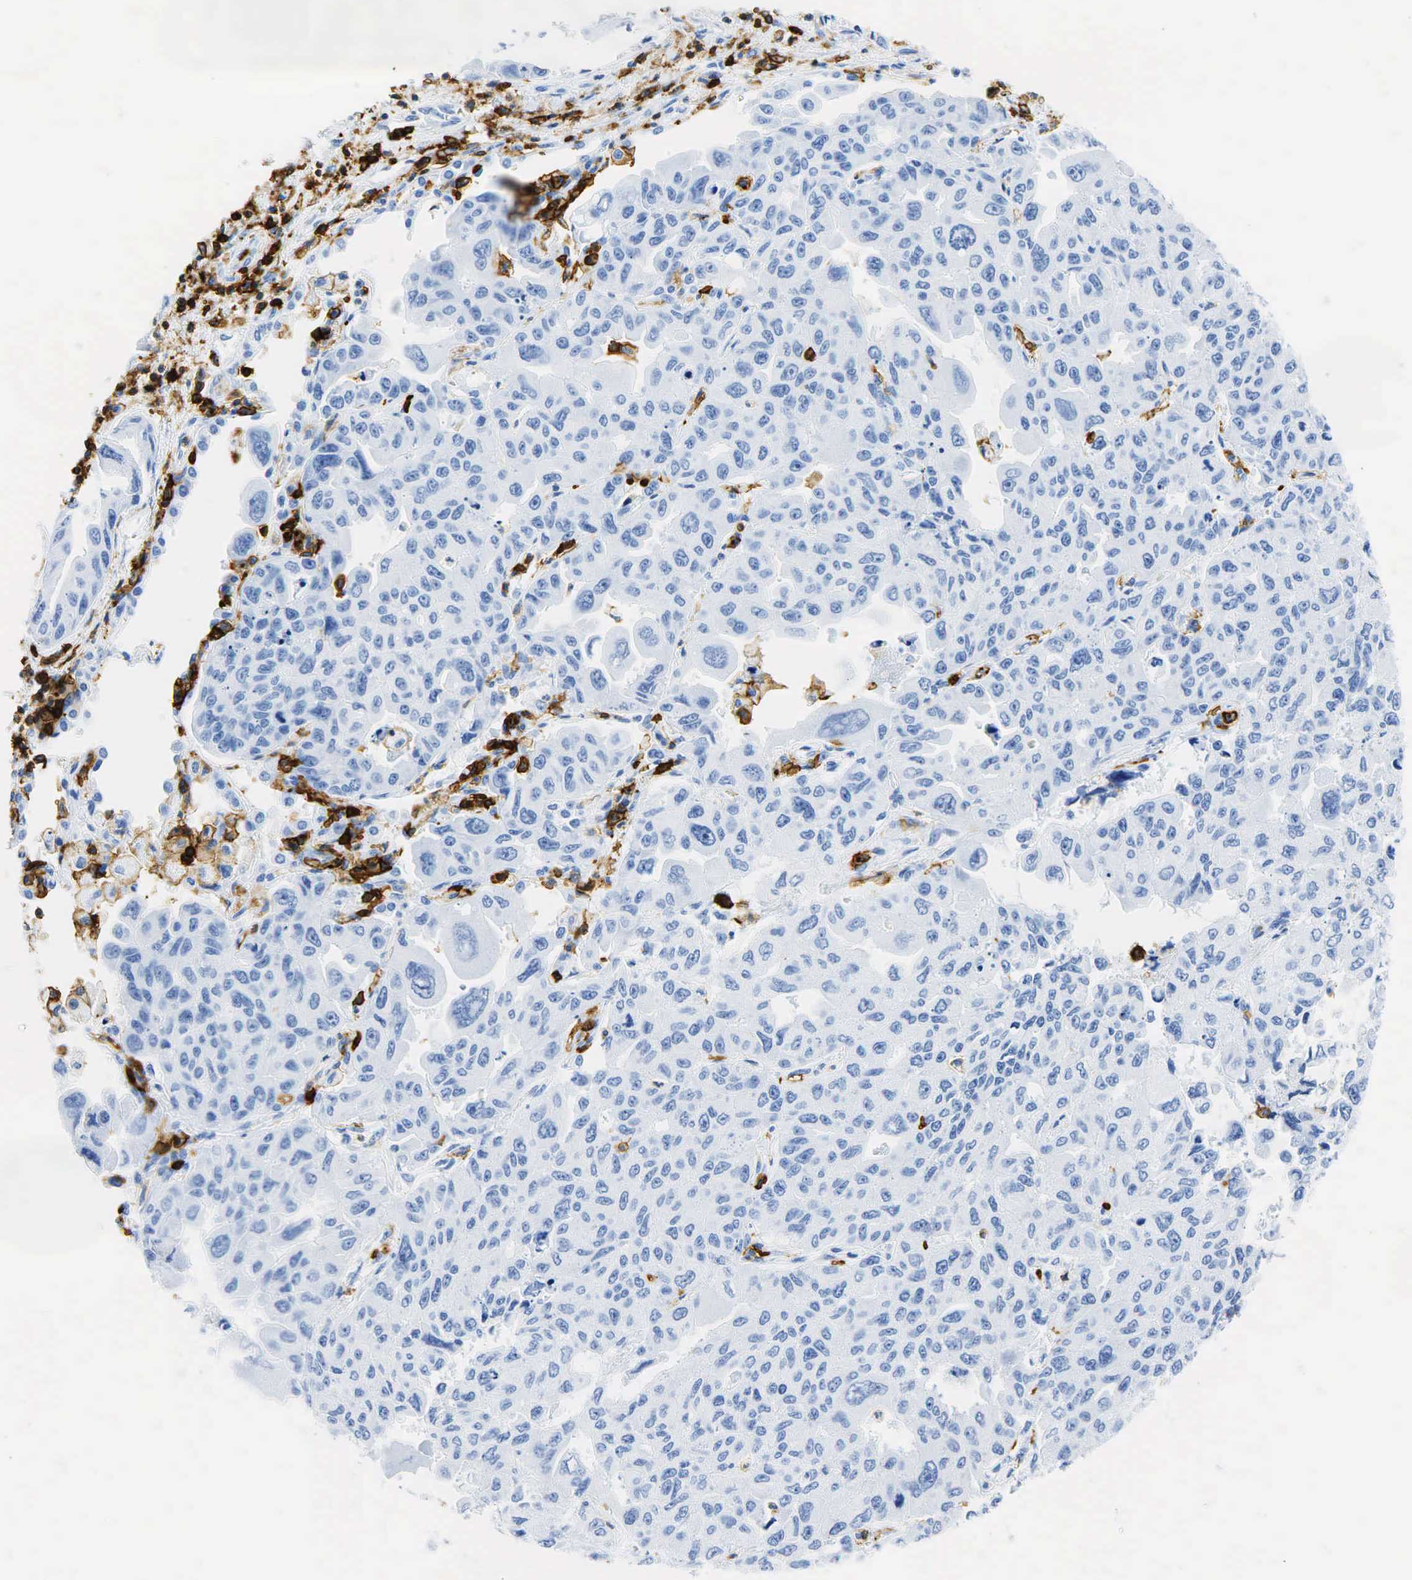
{"staining": {"intensity": "negative", "quantity": "none", "location": "none"}, "tissue": "lung cancer", "cell_type": "Tumor cells", "image_type": "cancer", "snomed": [{"axis": "morphology", "description": "Adenocarcinoma, NOS"}, {"axis": "topography", "description": "Lung"}], "caption": "IHC photomicrograph of human lung adenocarcinoma stained for a protein (brown), which exhibits no positivity in tumor cells.", "gene": "PTPRC", "patient": {"sex": "male", "age": 64}}